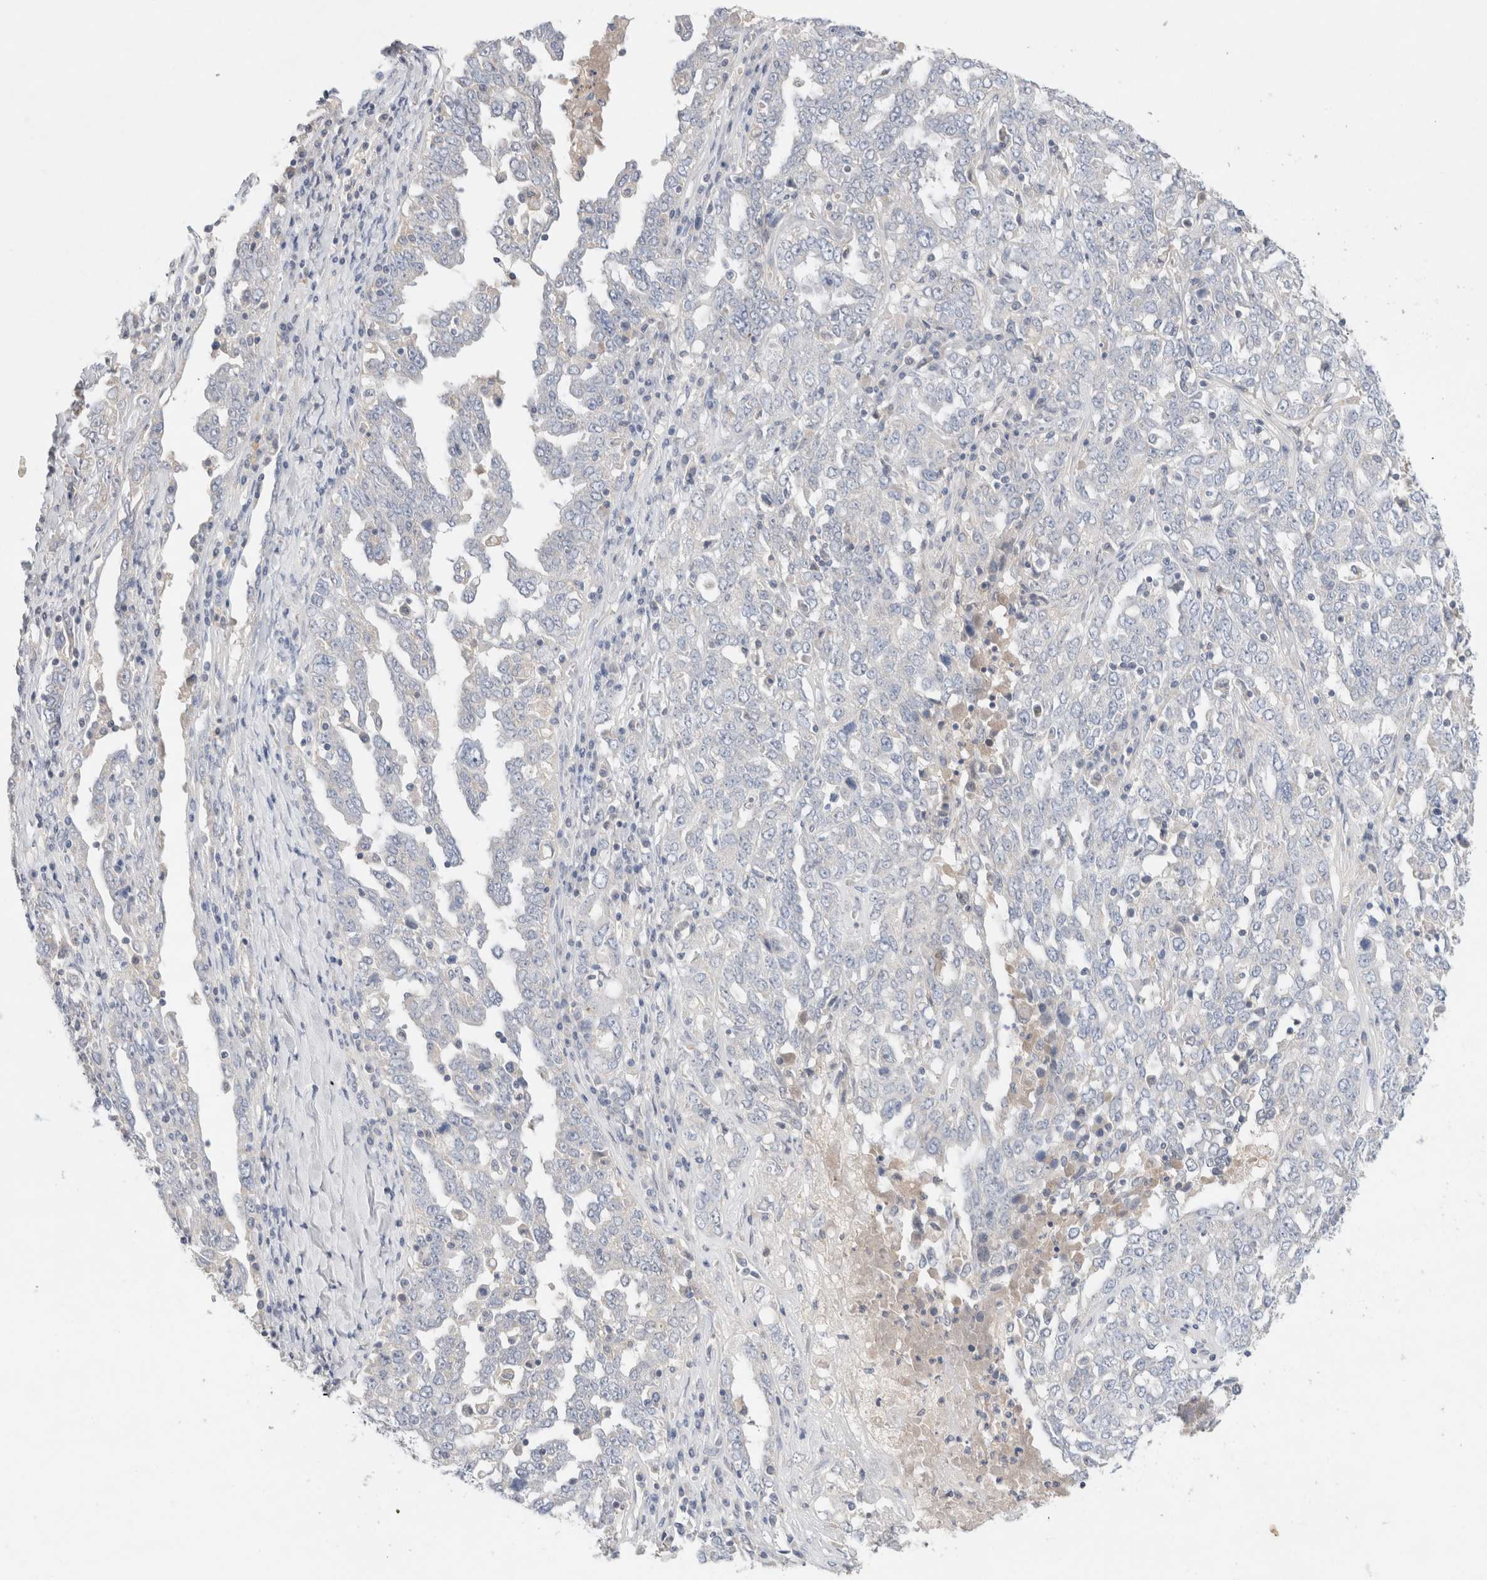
{"staining": {"intensity": "negative", "quantity": "none", "location": "none"}, "tissue": "ovarian cancer", "cell_type": "Tumor cells", "image_type": "cancer", "snomed": [{"axis": "morphology", "description": "Carcinoma, endometroid"}, {"axis": "topography", "description": "Ovary"}], "caption": "A micrograph of human ovarian endometroid carcinoma is negative for staining in tumor cells.", "gene": "MPP2", "patient": {"sex": "female", "age": 62}}